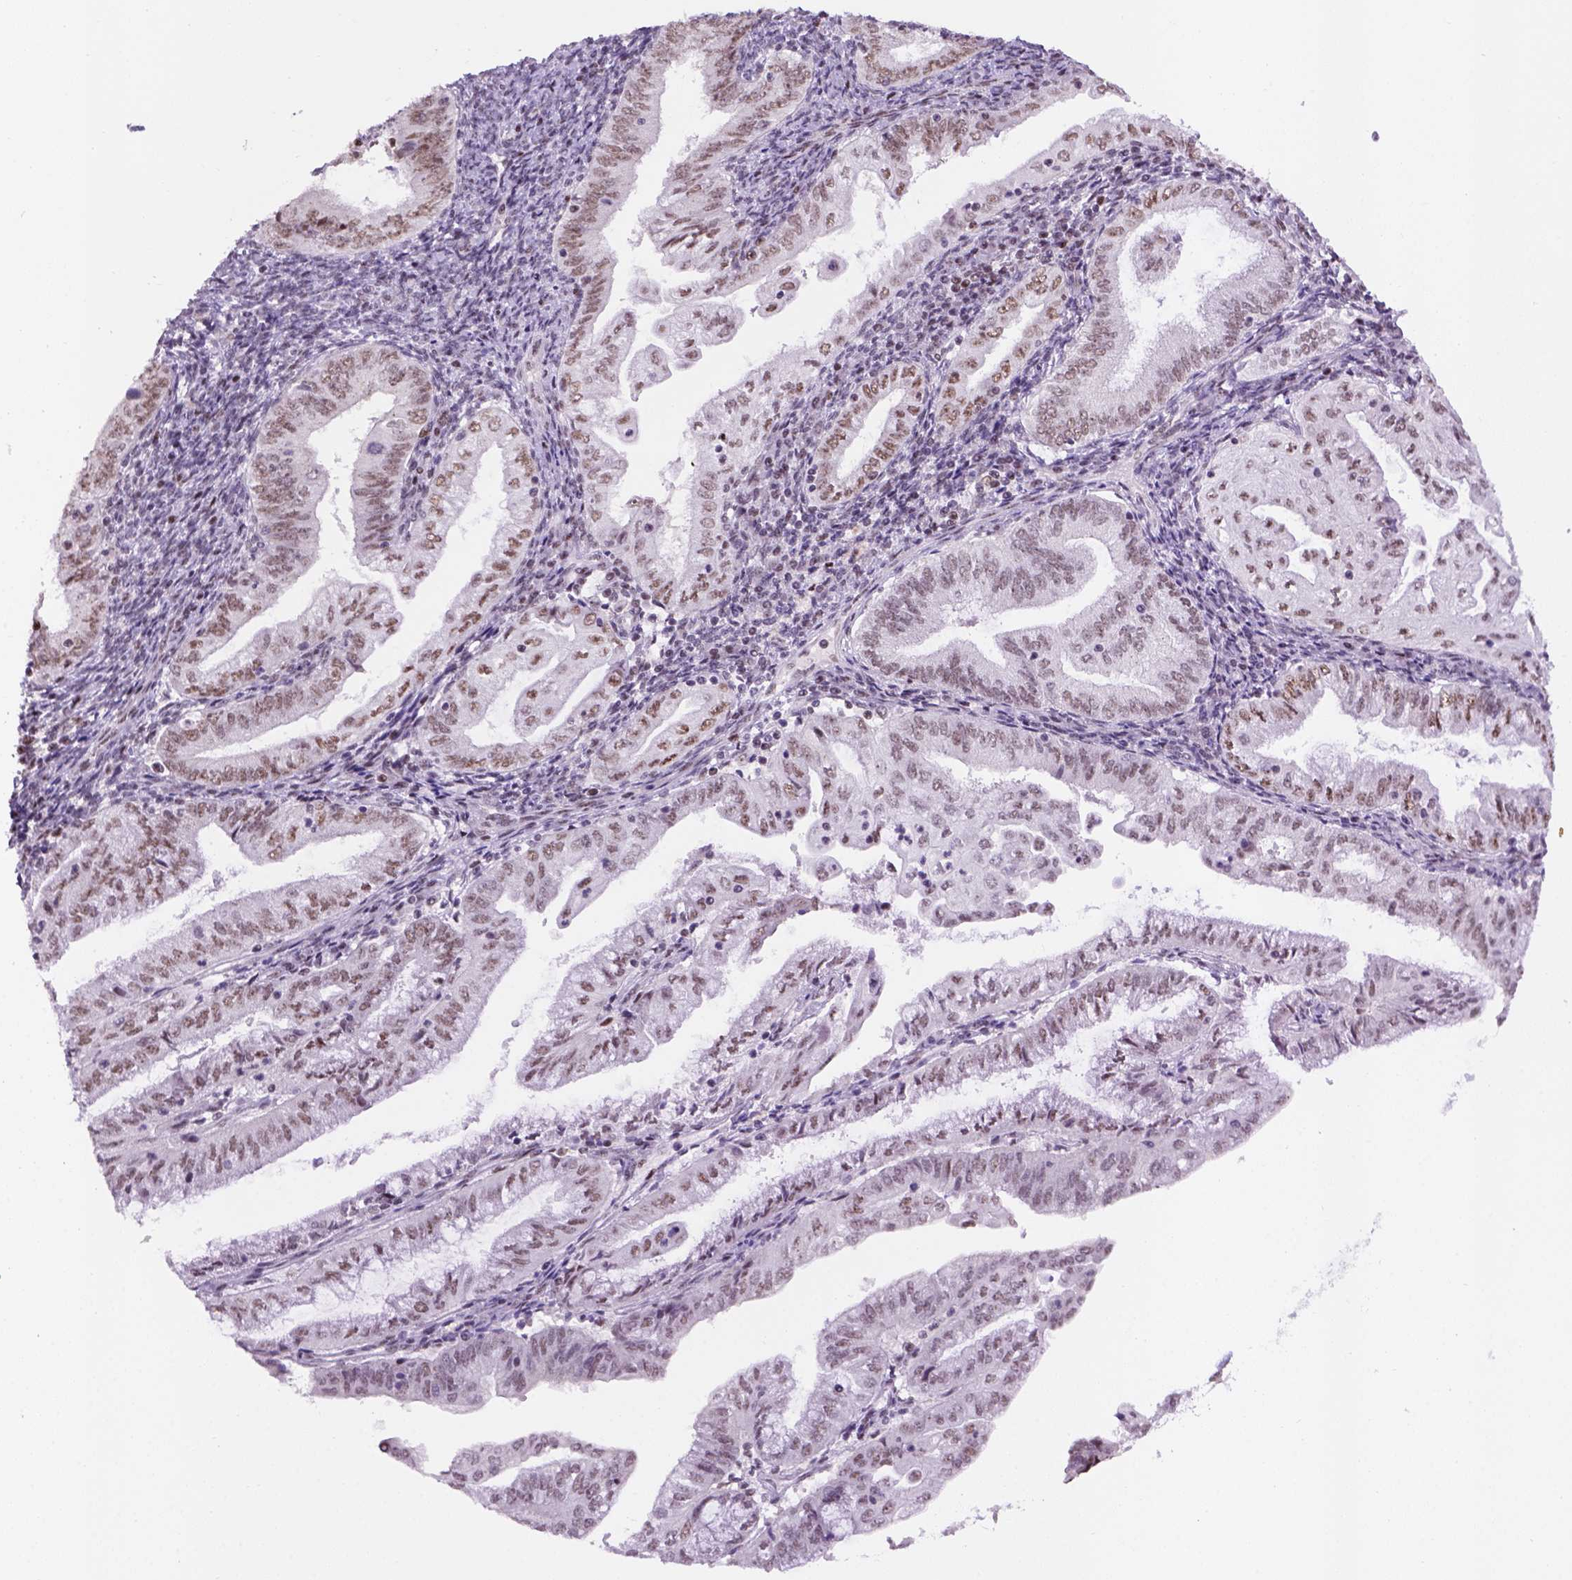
{"staining": {"intensity": "moderate", "quantity": "25%-75%", "location": "nuclear"}, "tissue": "endometrial cancer", "cell_type": "Tumor cells", "image_type": "cancer", "snomed": [{"axis": "morphology", "description": "Adenocarcinoma, NOS"}, {"axis": "topography", "description": "Endometrium"}], "caption": "Immunohistochemistry (IHC) micrograph of neoplastic tissue: human endometrial adenocarcinoma stained using immunohistochemistry reveals medium levels of moderate protein expression localized specifically in the nuclear of tumor cells, appearing as a nuclear brown color.", "gene": "TBPL1", "patient": {"sex": "female", "age": 55}}